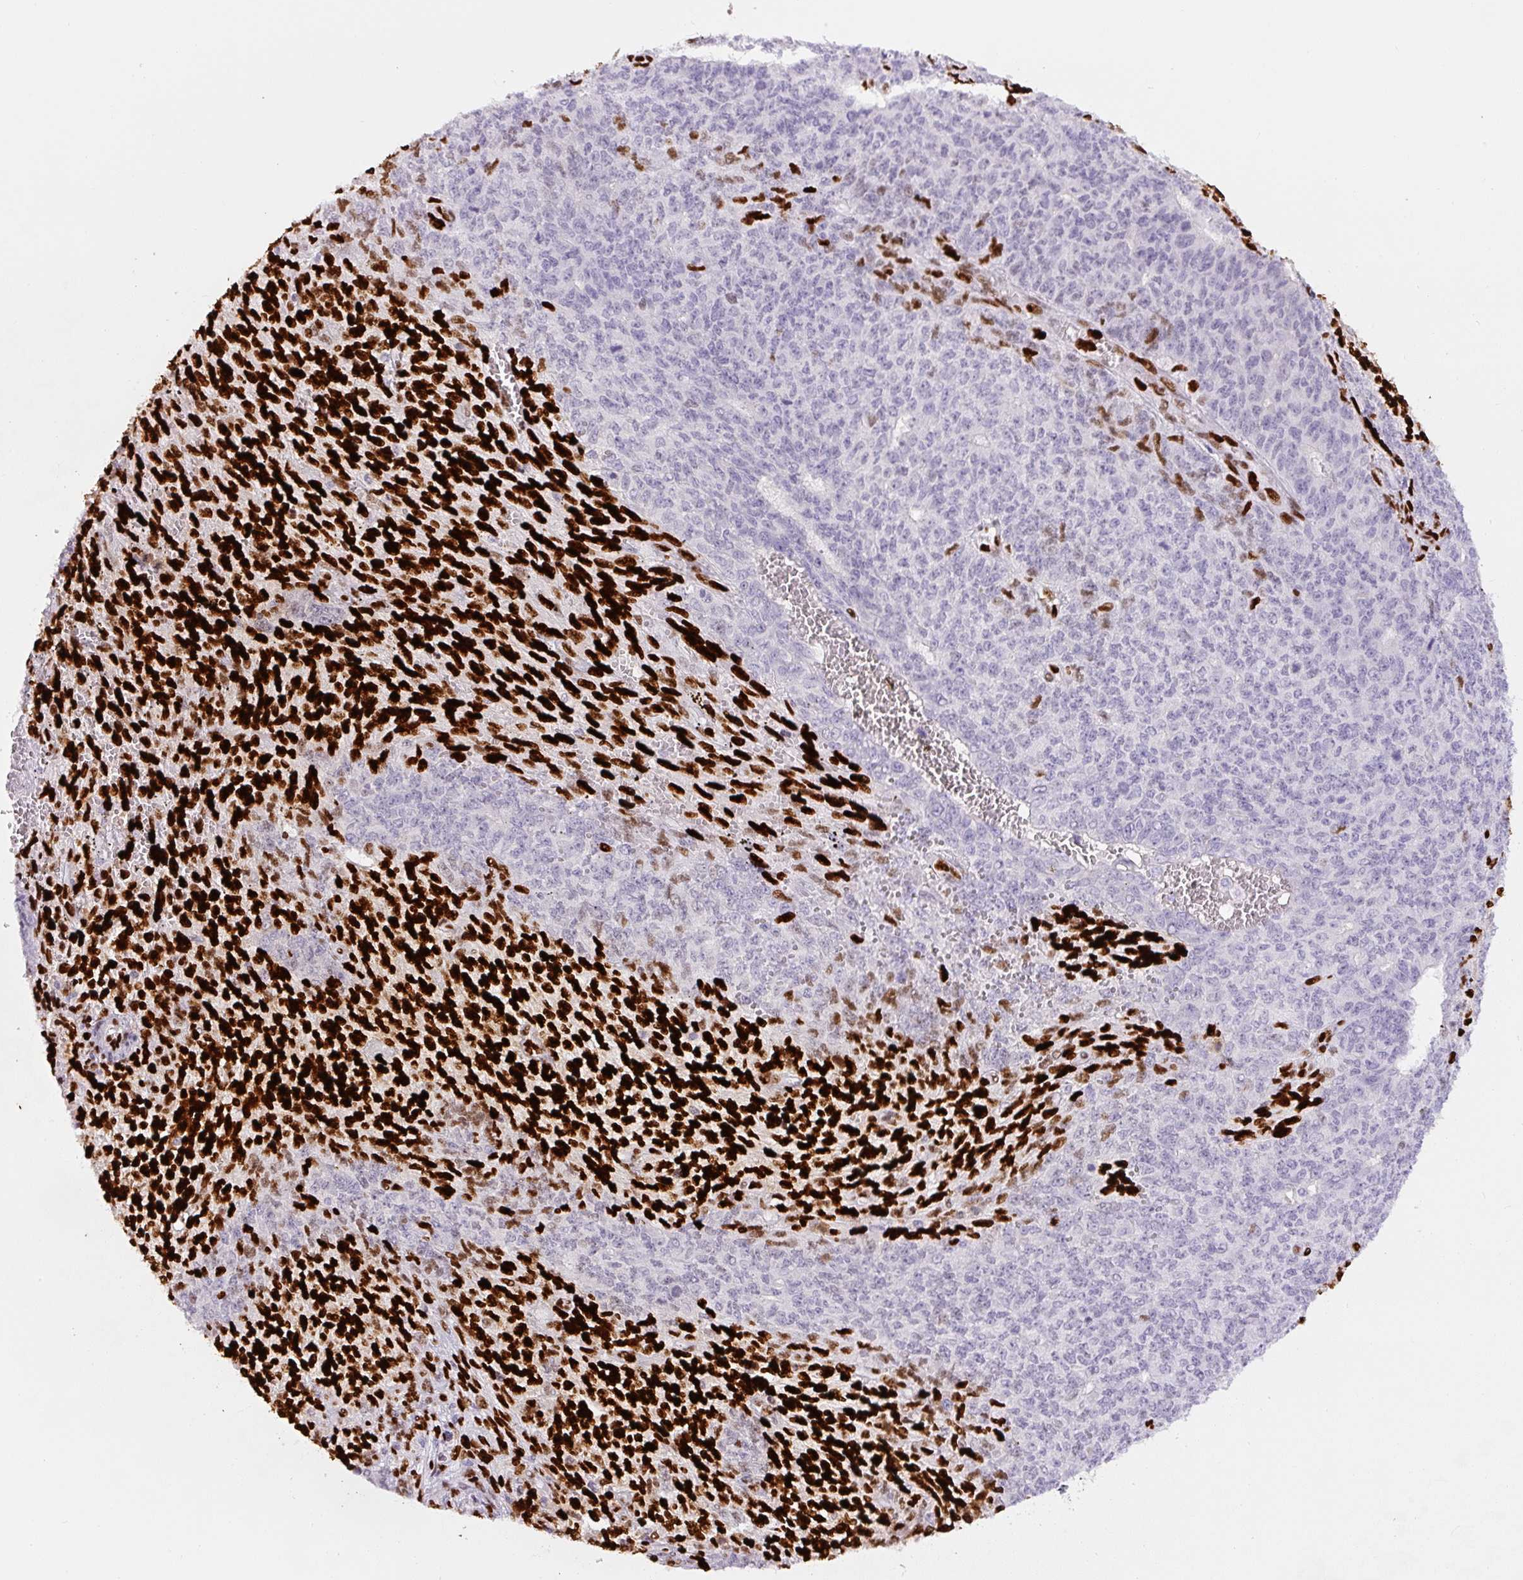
{"staining": {"intensity": "negative", "quantity": "none", "location": "none"}, "tissue": "endometrial cancer", "cell_type": "Tumor cells", "image_type": "cancer", "snomed": [{"axis": "morphology", "description": "Adenocarcinoma, NOS"}, {"axis": "topography", "description": "Endometrium"}], "caption": "This image is of adenocarcinoma (endometrial) stained with immunohistochemistry (IHC) to label a protein in brown with the nuclei are counter-stained blue. There is no staining in tumor cells. (Brightfield microscopy of DAB immunohistochemistry (IHC) at high magnification).", "gene": "ZEB1", "patient": {"sex": "female", "age": 32}}